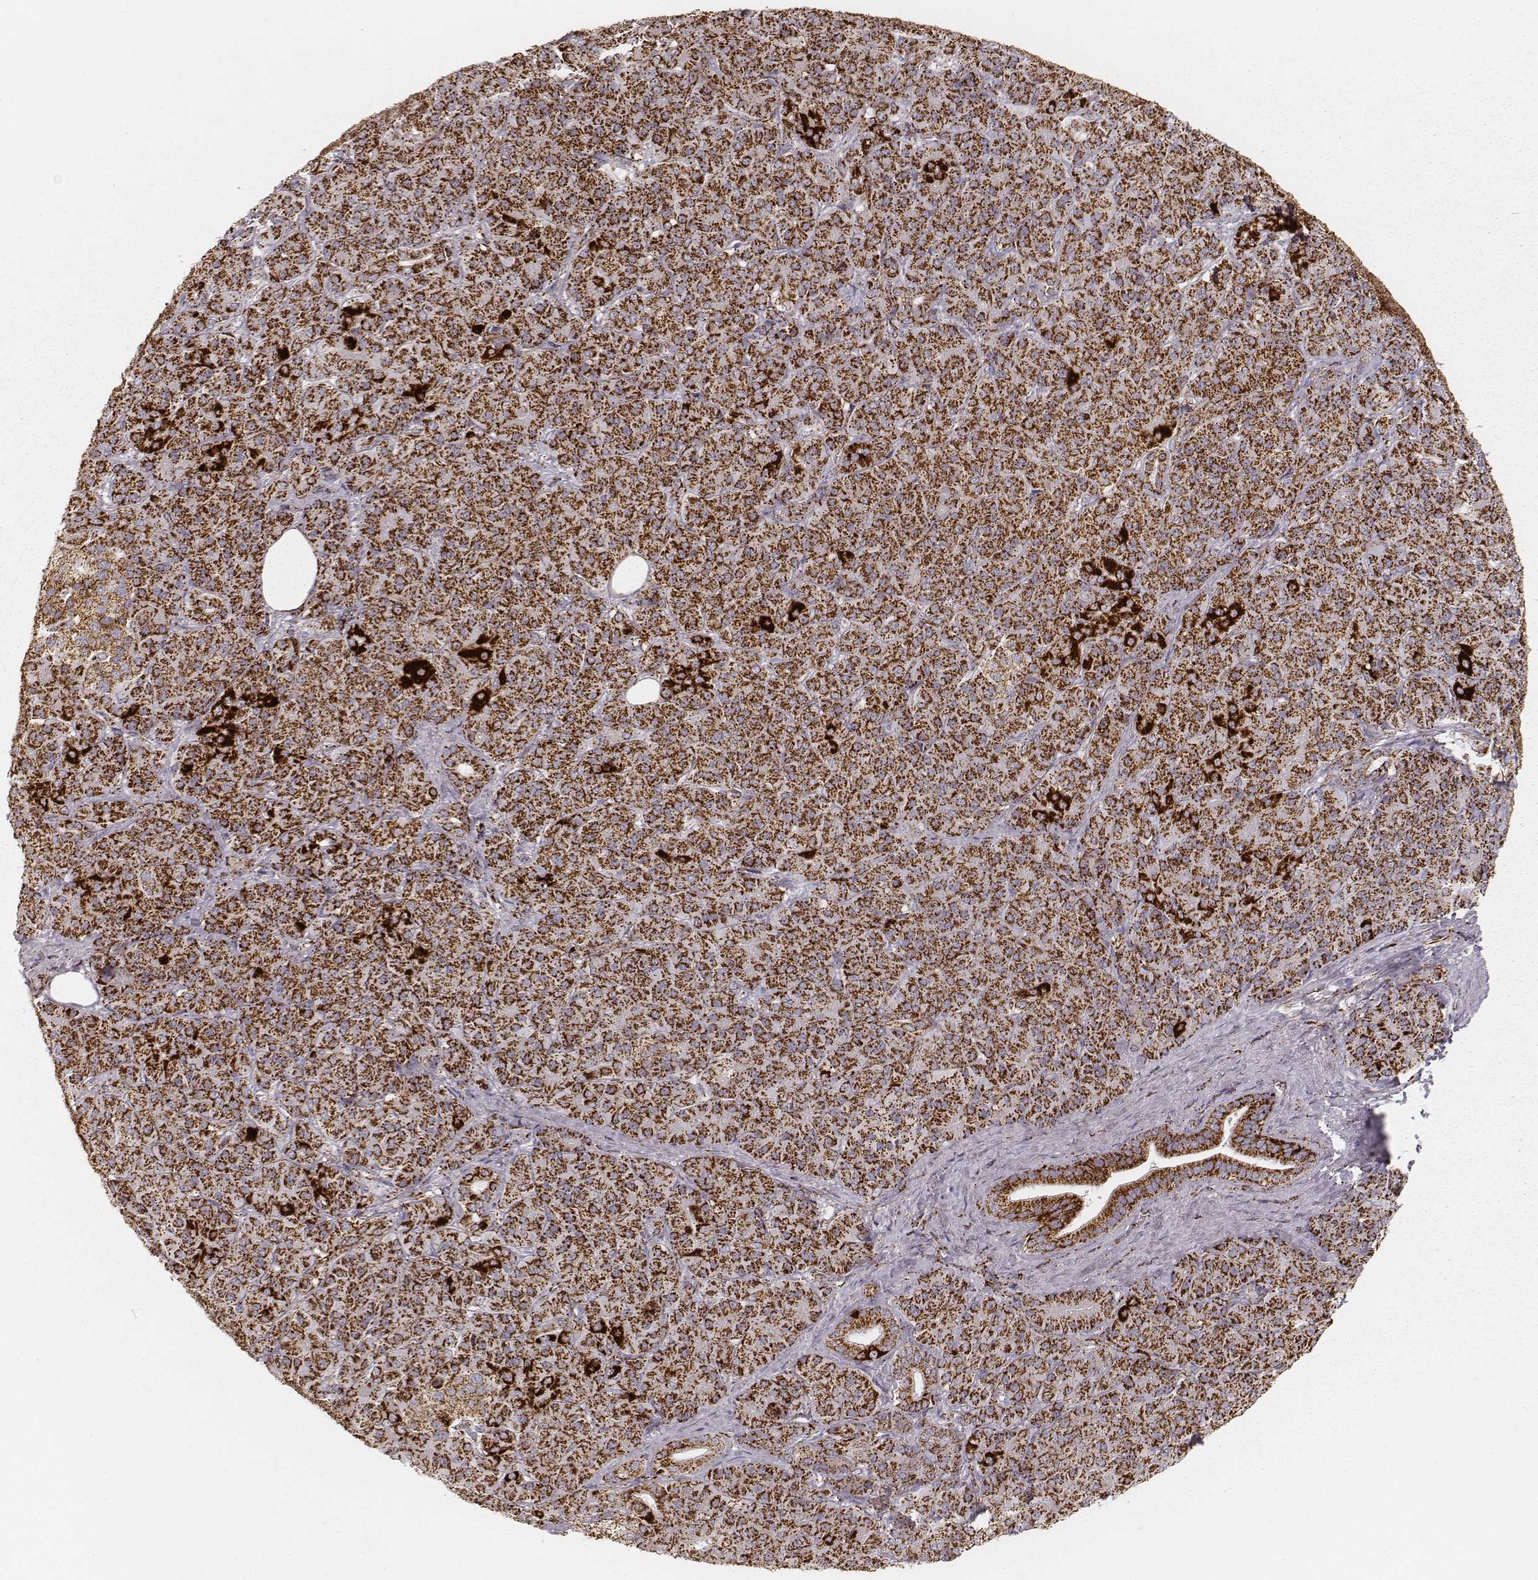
{"staining": {"intensity": "strong", "quantity": ">75%", "location": "cytoplasmic/membranous"}, "tissue": "pancreatic cancer", "cell_type": "Tumor cells", "image_type": "cancer", "snomed": [{"axis": "morphology", "description": "Normal tissue, NOS"}, {"axis": "morphology", "description": "Inflammation, NOS"}, {"axis": "morphology", "description": "Adenocarcinoma, NOS"}, {"axis": "topography", "description": "Pancreas"}], "caption": "Pancreatic cancer stained with a protein marker demonstrates strong staining in tumor cells.", "gene": "CS", "patient": {"sex": "male", "age": 57}}